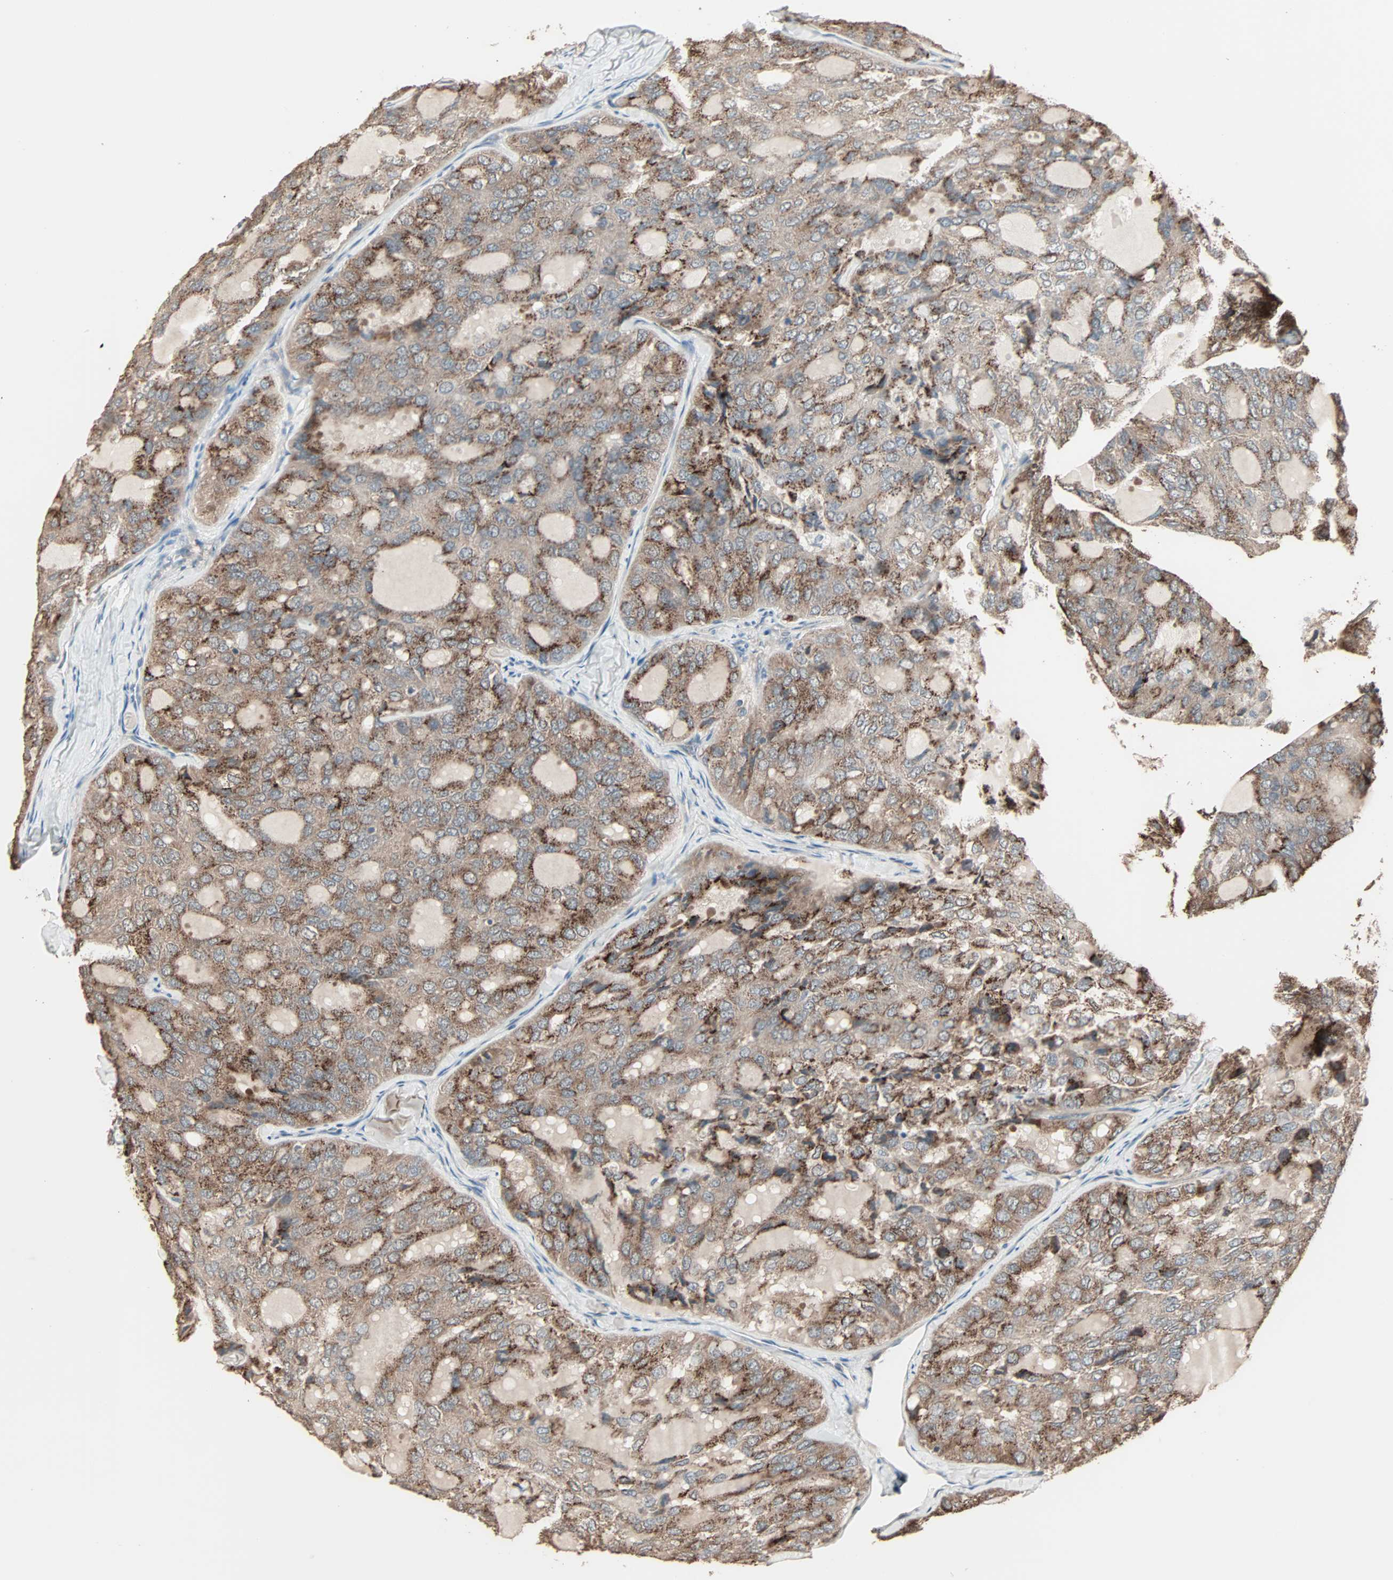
{"staining": {"intensity": "moderate", "quantity": ">75%", "location": "cytoplasmic/membranous"}, "tissue": "thyroid cancer", "cell_type": "Tumor cells", "image_type": "cancer", "snomed": [{"axis": "morphology", "description": "Follicular adenoma carcinoma, NOS"}, {"axis": "topography", "description": "Thyroid gland"}], "caption": "Thyroid cancer (follicular adenoma carcinoma) was stained to show a protein in brown. There is medium levels of moderate cytoplasmic/membranous positivity in about >75% of tumor cells. (DAB IHC, brown staining for protein, blue staining for nuclei).", "gene": "GALNT3", "patient": {"sex": "male", "age": 75}}